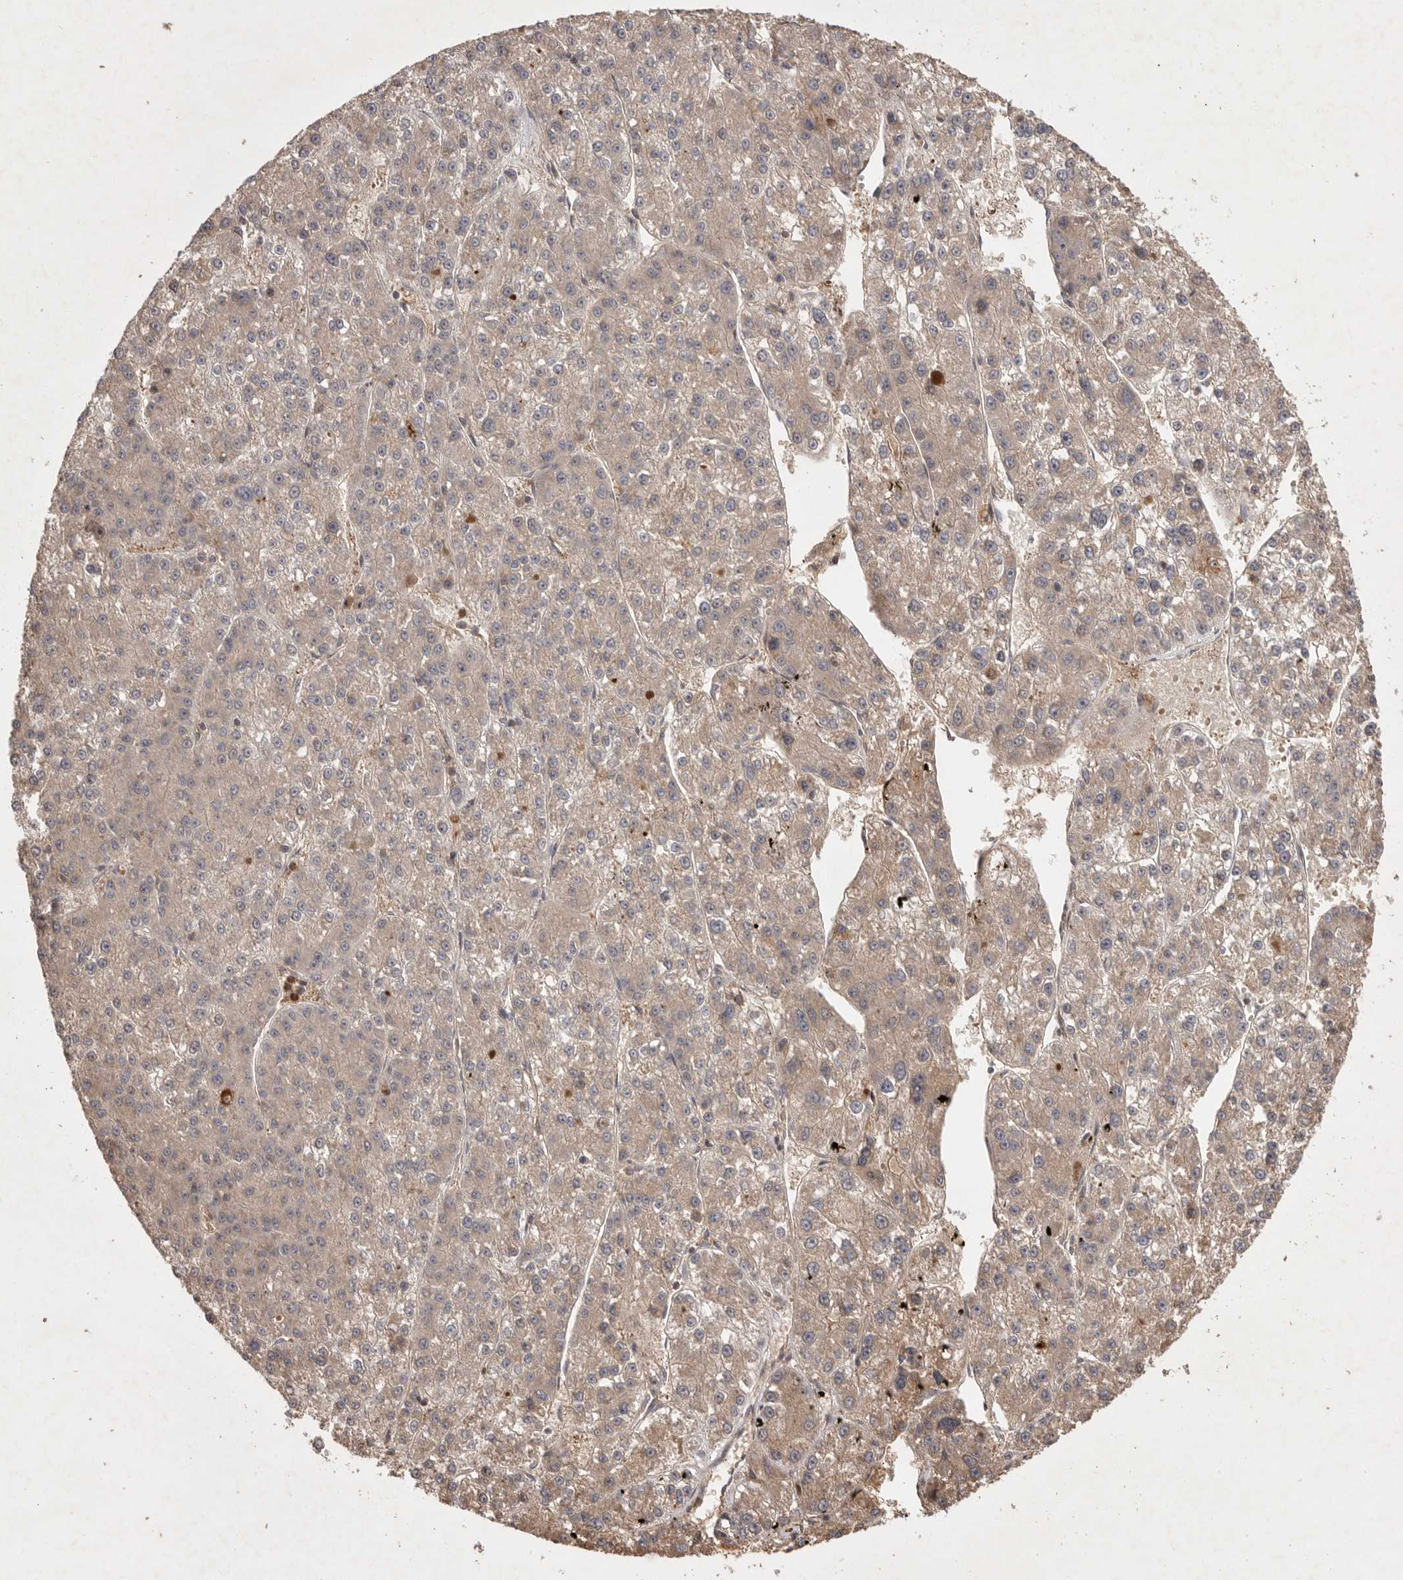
{"staining": {"intensity": "weak", "quantity": "<25%", "location": "cytoplasmic/membranous"}, "tissue": "liver cancer", "cell_type": "Tumor cells", "image_type": "cancer", "snomed": [{"axis": "morphology", "description": "Carcinoma, Hepatocellular, NOS"}, {"axis": "topography", "description": "Liver"}], "caption": "Tumor cells are negative for protein expression in human hepatocellular carcinoma (liver). (DAB immunohistochemistry with hematoxylin counter stain).", "gene": "VN1R4", "patient": {"sex": "female", "age": 73}}